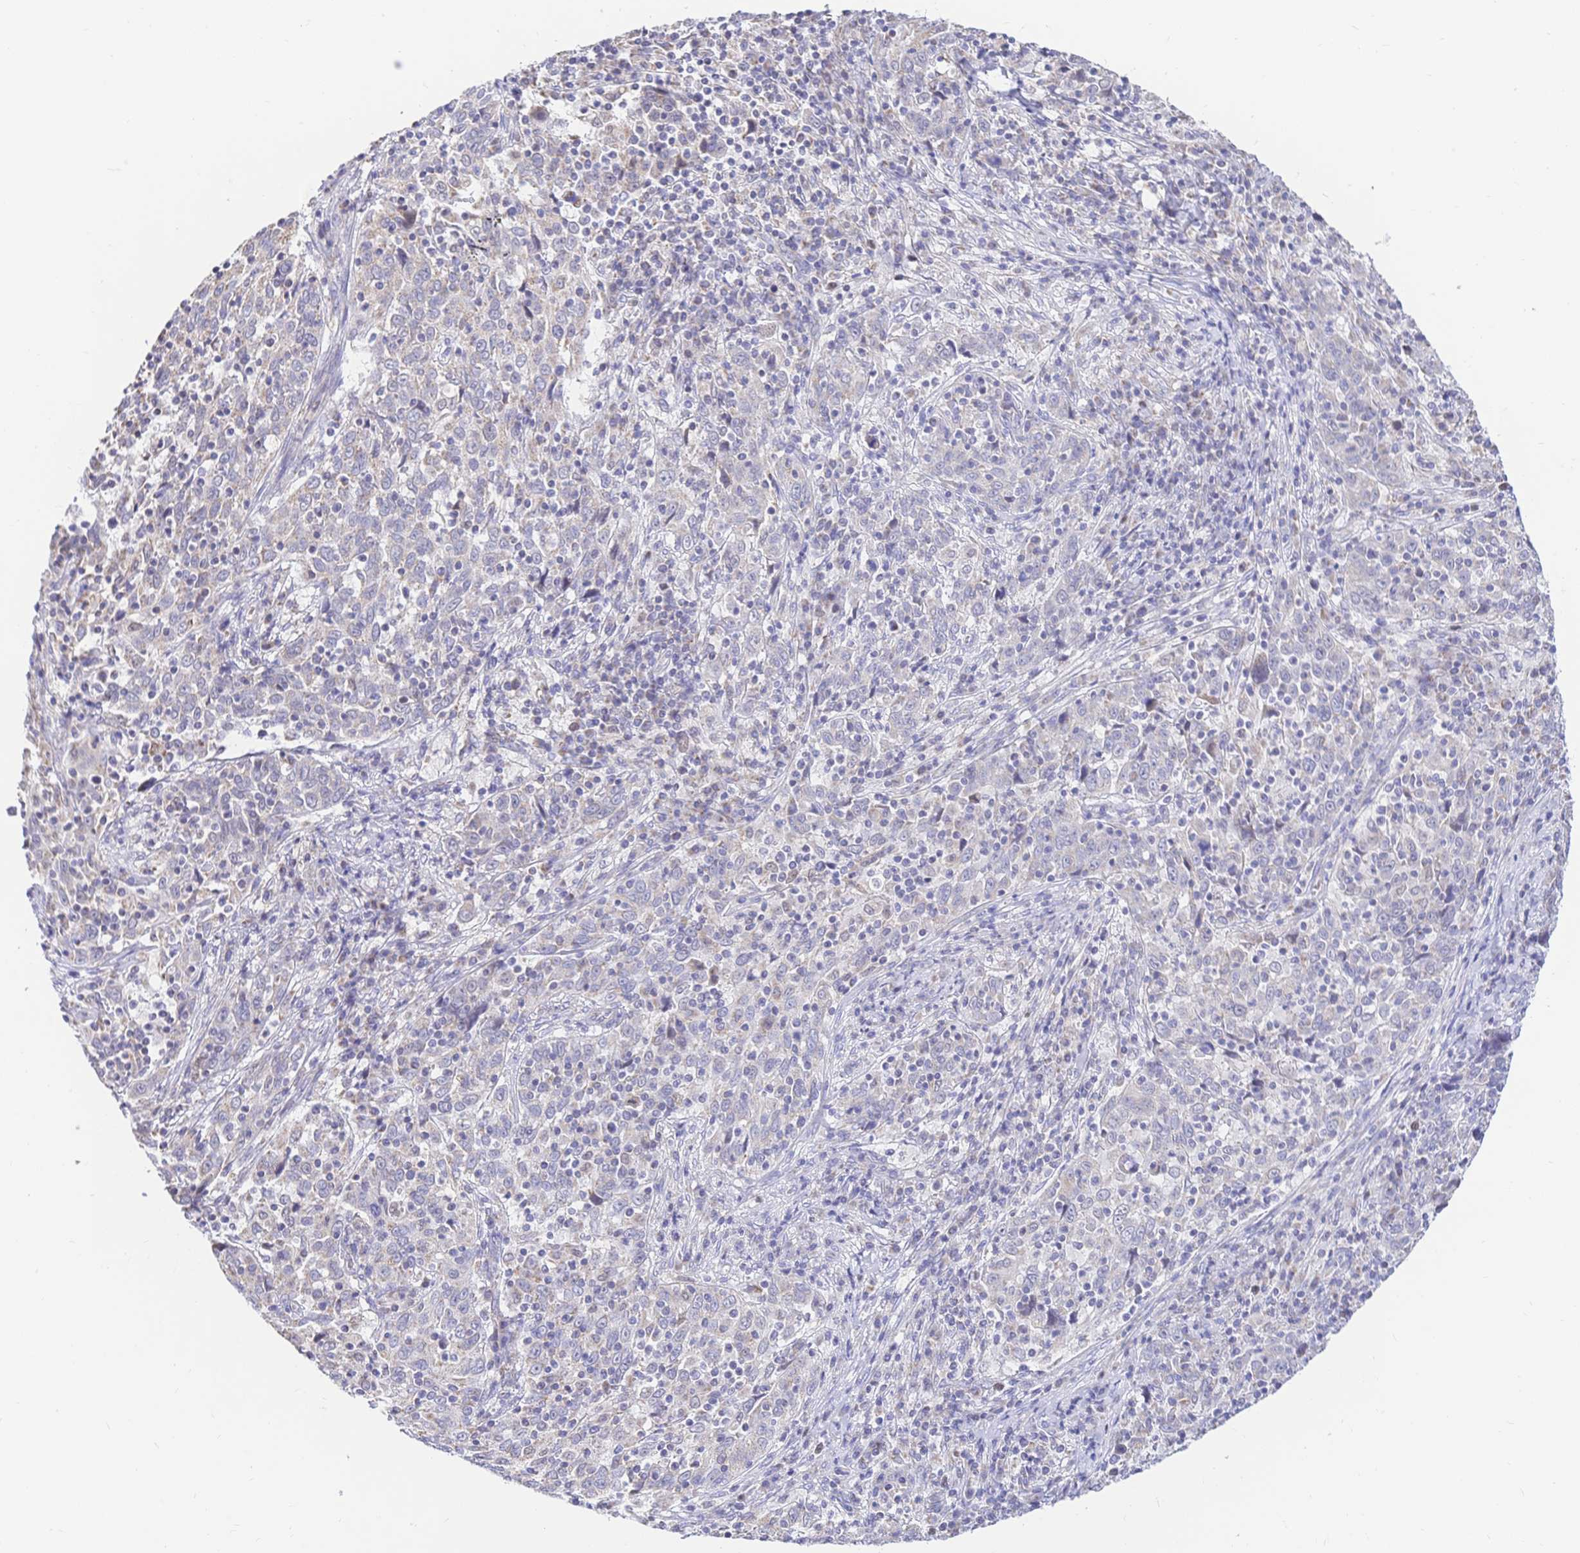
{"staining": {"intensity": "negative", "quantity": "none", "location": "none"}, "tissue": "cervical cancer", "cell_type": "Tumor cells", "image_type": "cancer", "snomed": [{"axis": "morphology", "description": "Squamous cell carcinoma, NOS"}, {"axis": "topography", "description": "Cervix"}], "caption": "Tumor cells show no significant expression in cervical cancer.", "gene": "CLEC18B", "patient": {"sex": "female", "age": 46}}